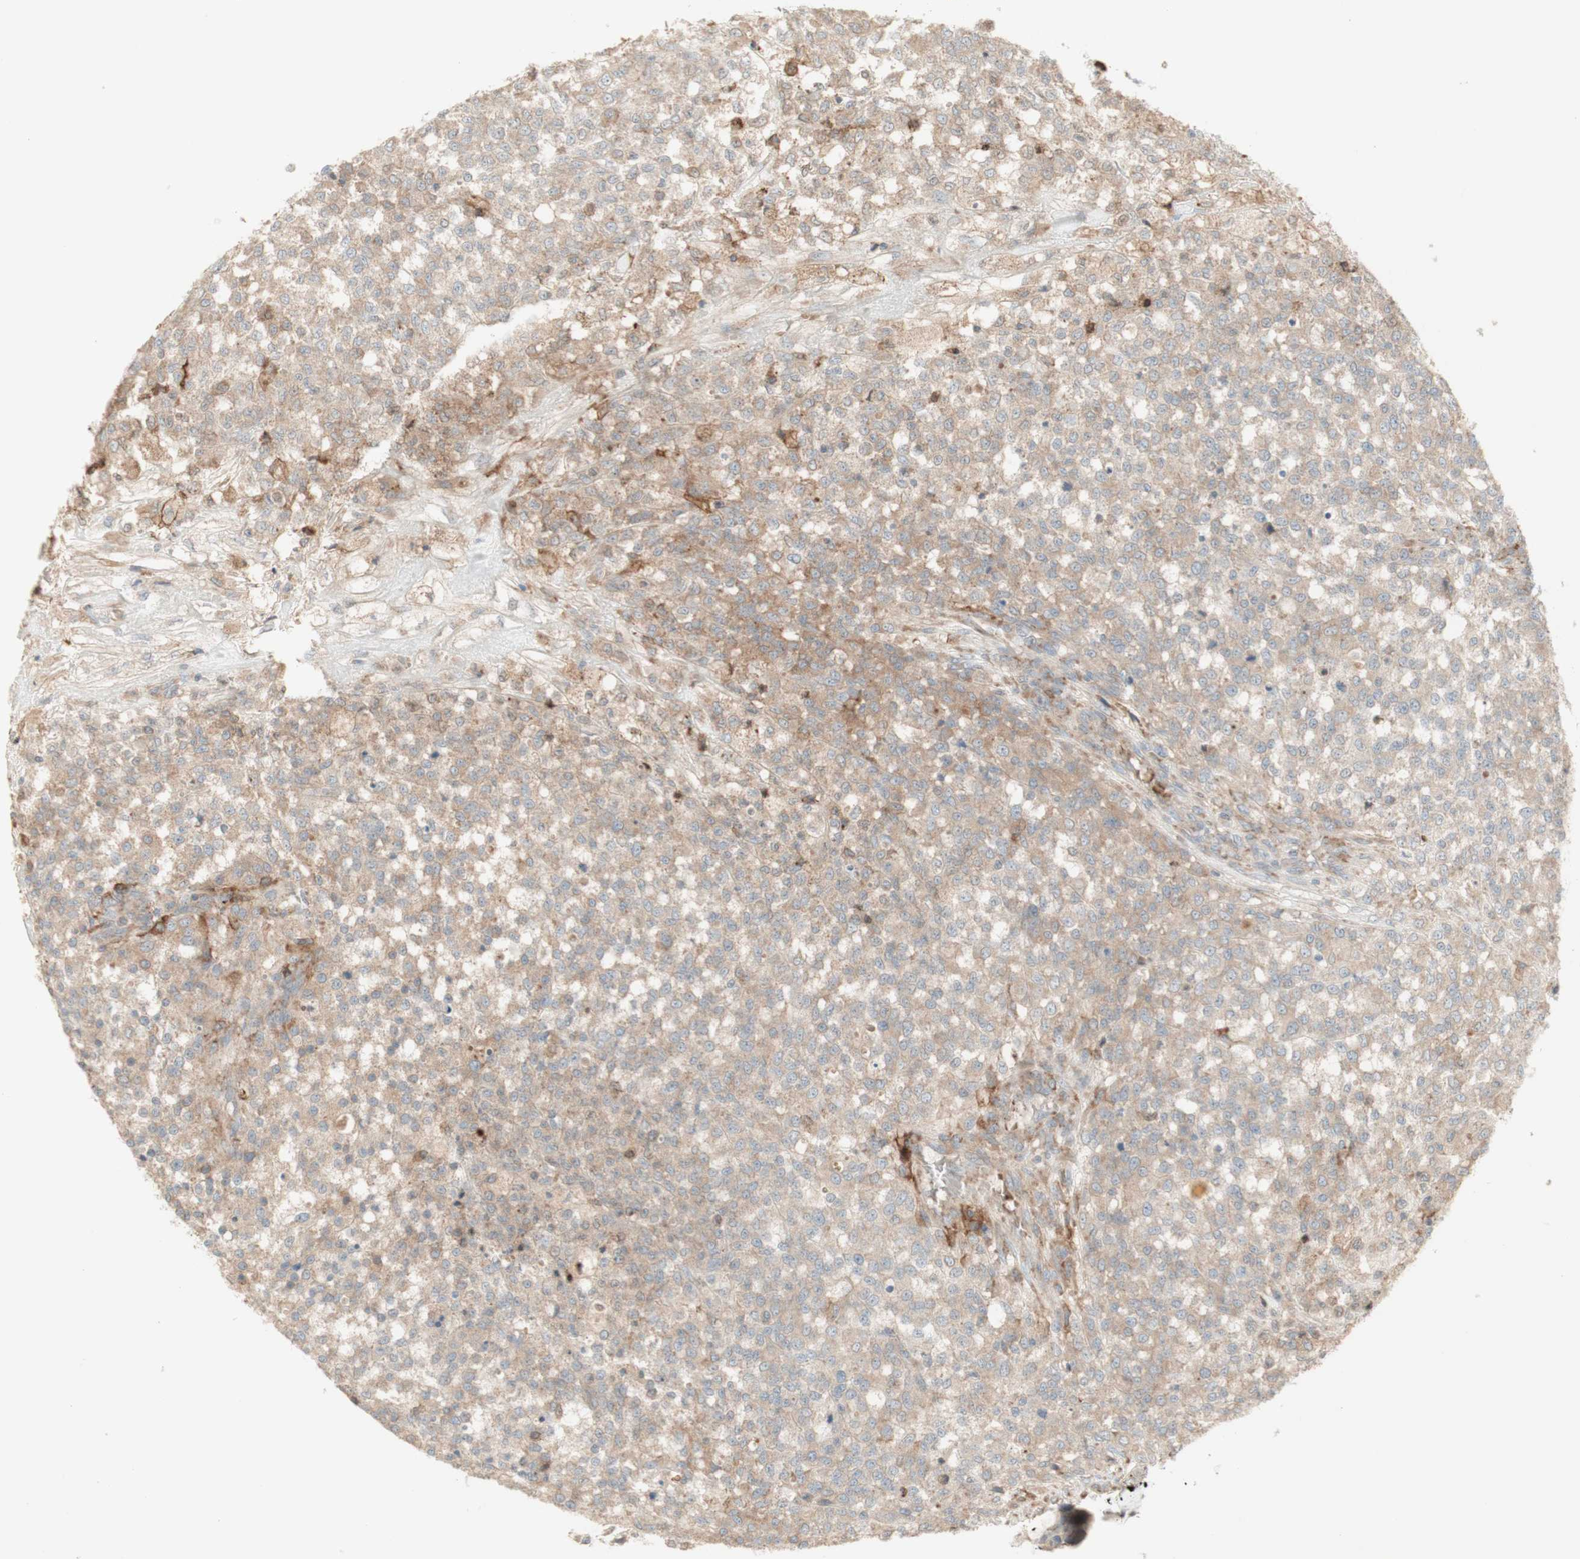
{"staining": {"intensity": "weak", "quantity": ">75%", "location": "cytoplasmic/membranous"}, "tissue": "testis cancer", "cell_type": "Tumor cells", "image_type": "cancer", "snomed": [{"axis": "morphology", "description": "Seminoma, NOS"}, {"axis": "topography", "description": "Testis"}], "caption": "The histopathology image reveals immunohistochemical staining of testis seminoma. There is weak cytoplasmic/membranous expression is appreciated in about >75% of tumor cells. (Stains: DAB in brown, nuclei in blue, Microscopy: brightfield microscopy at high magnification).", "gene": "PTGER4", "patient": {"sex": "male", "age": 59}}